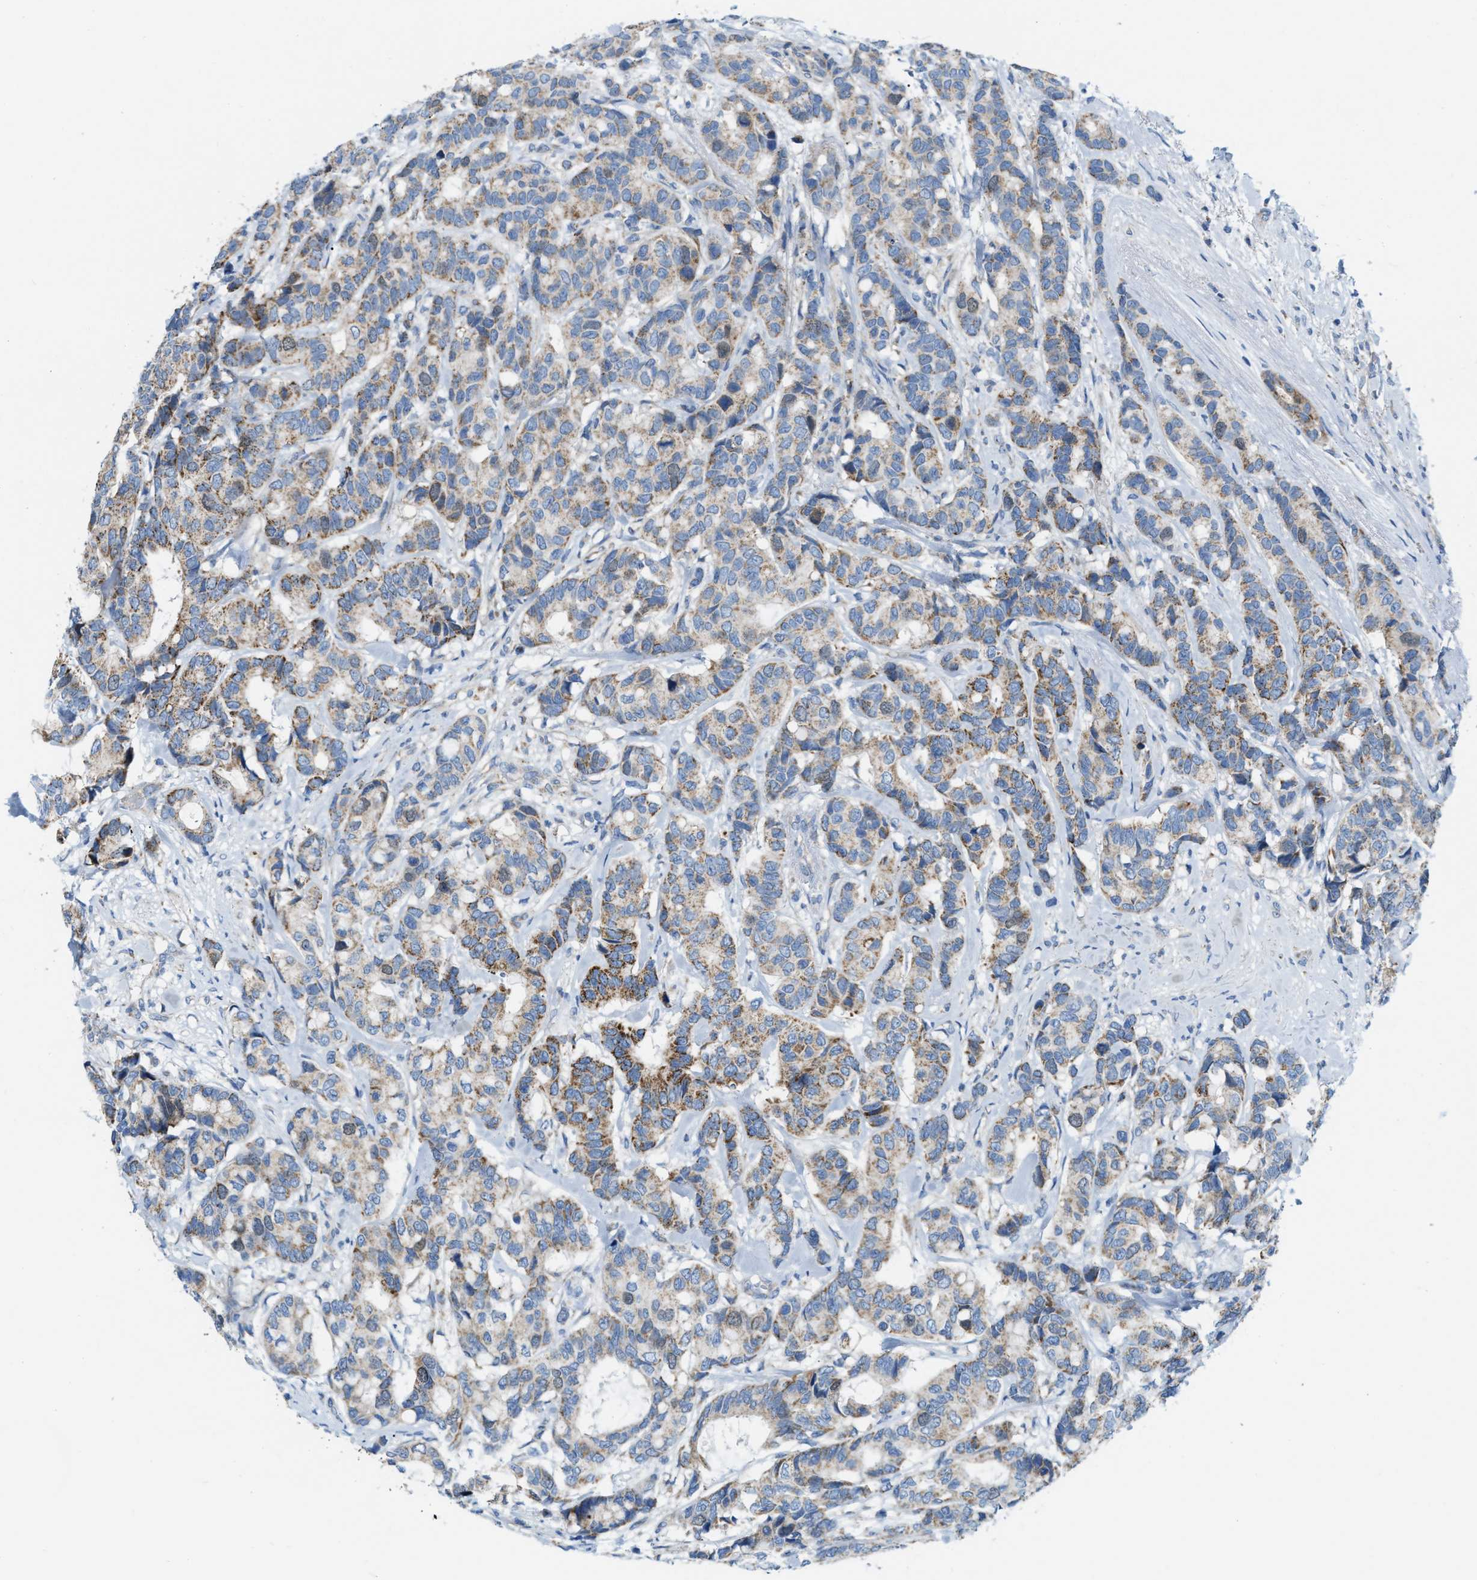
{"staining": {"intensity": "moderate", "quantity": ">75%", "location": "cytoplasmic/membranous"}, "tissue": "breast cancer", "cell_type": "Tumor cells", "image_type": "cancer", "snomed": [{"axis": "morphology", "description": "Duct carcinoma"}, {"axis": "topography", "description": "Breast"}], "caption": "An immunohistochemistry micrograph of tumor tissue is shown. Protein staining in brown highlights moderate cytoplasmic/membranous positivity in breast cancer (infiltrating ductal carcinoma) within tumor cells.", "gene": "JADE1", "patient": {"sex": "female", "age": 87}}